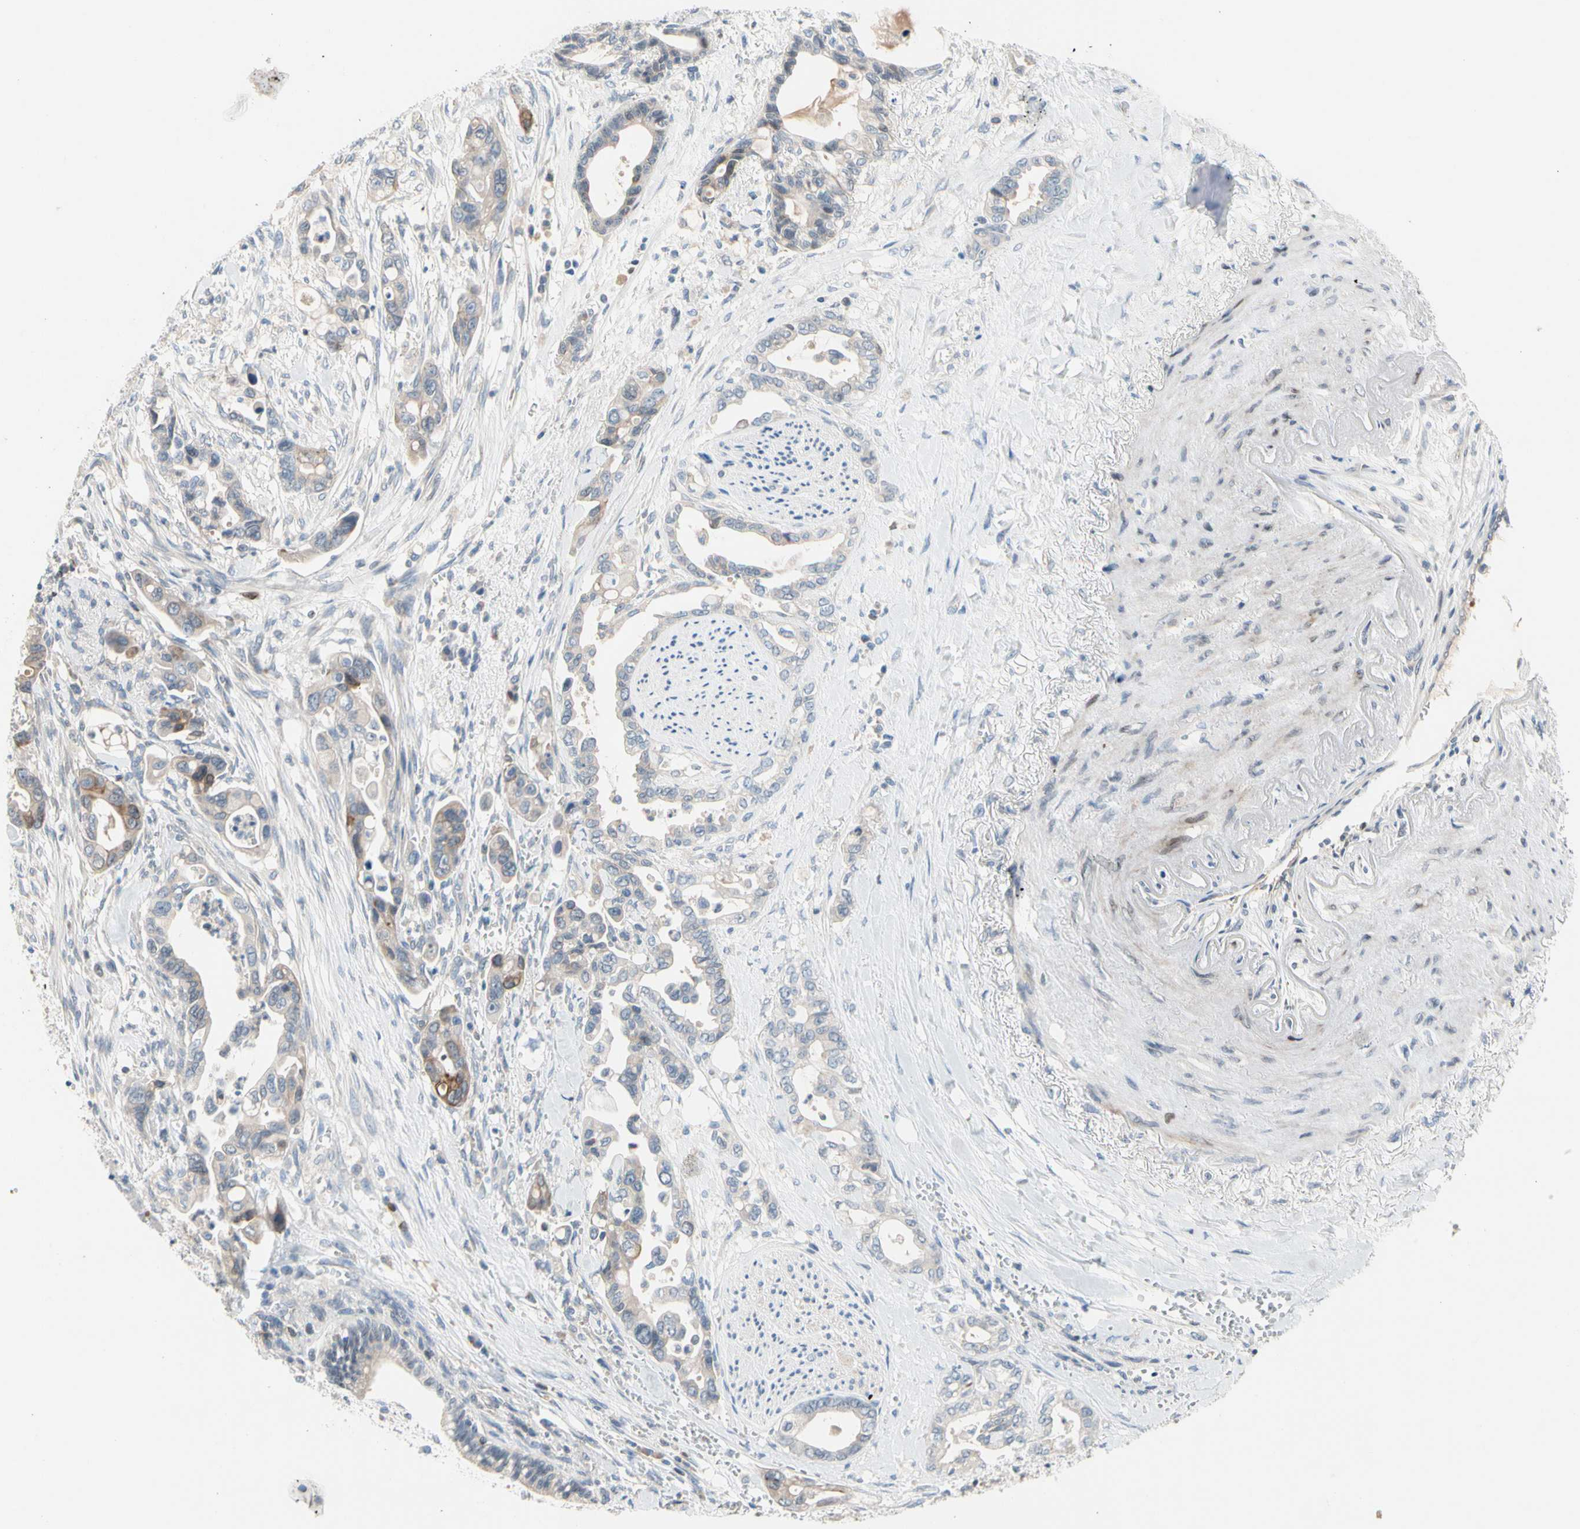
{"staining": {"intensity": "weak", "quantity": "25%-75%", "location": "cytoplasmic/membranous"}, "tissue": "pancreatic cancer", "cell_type": "Tumor cells", "image_type": "cancer", "snomed": [{"axis": "morphology", "description": "Adenocarcinoma, NOS"}, {"axis": "topography", "description": "Pancreas"}], "caption": "A brown stain shows weak cytoplasmic/membranous positivity of a protein in pancreatic cancer (adenocarcinoma) tumor cells. The staining is performed using DAB brown chromogen to label protein expression. The nuclei are counter-stained blue using hematoxylin.", "gene": "MAP3K3", "patient": {"sex": "male", "age": 70}}